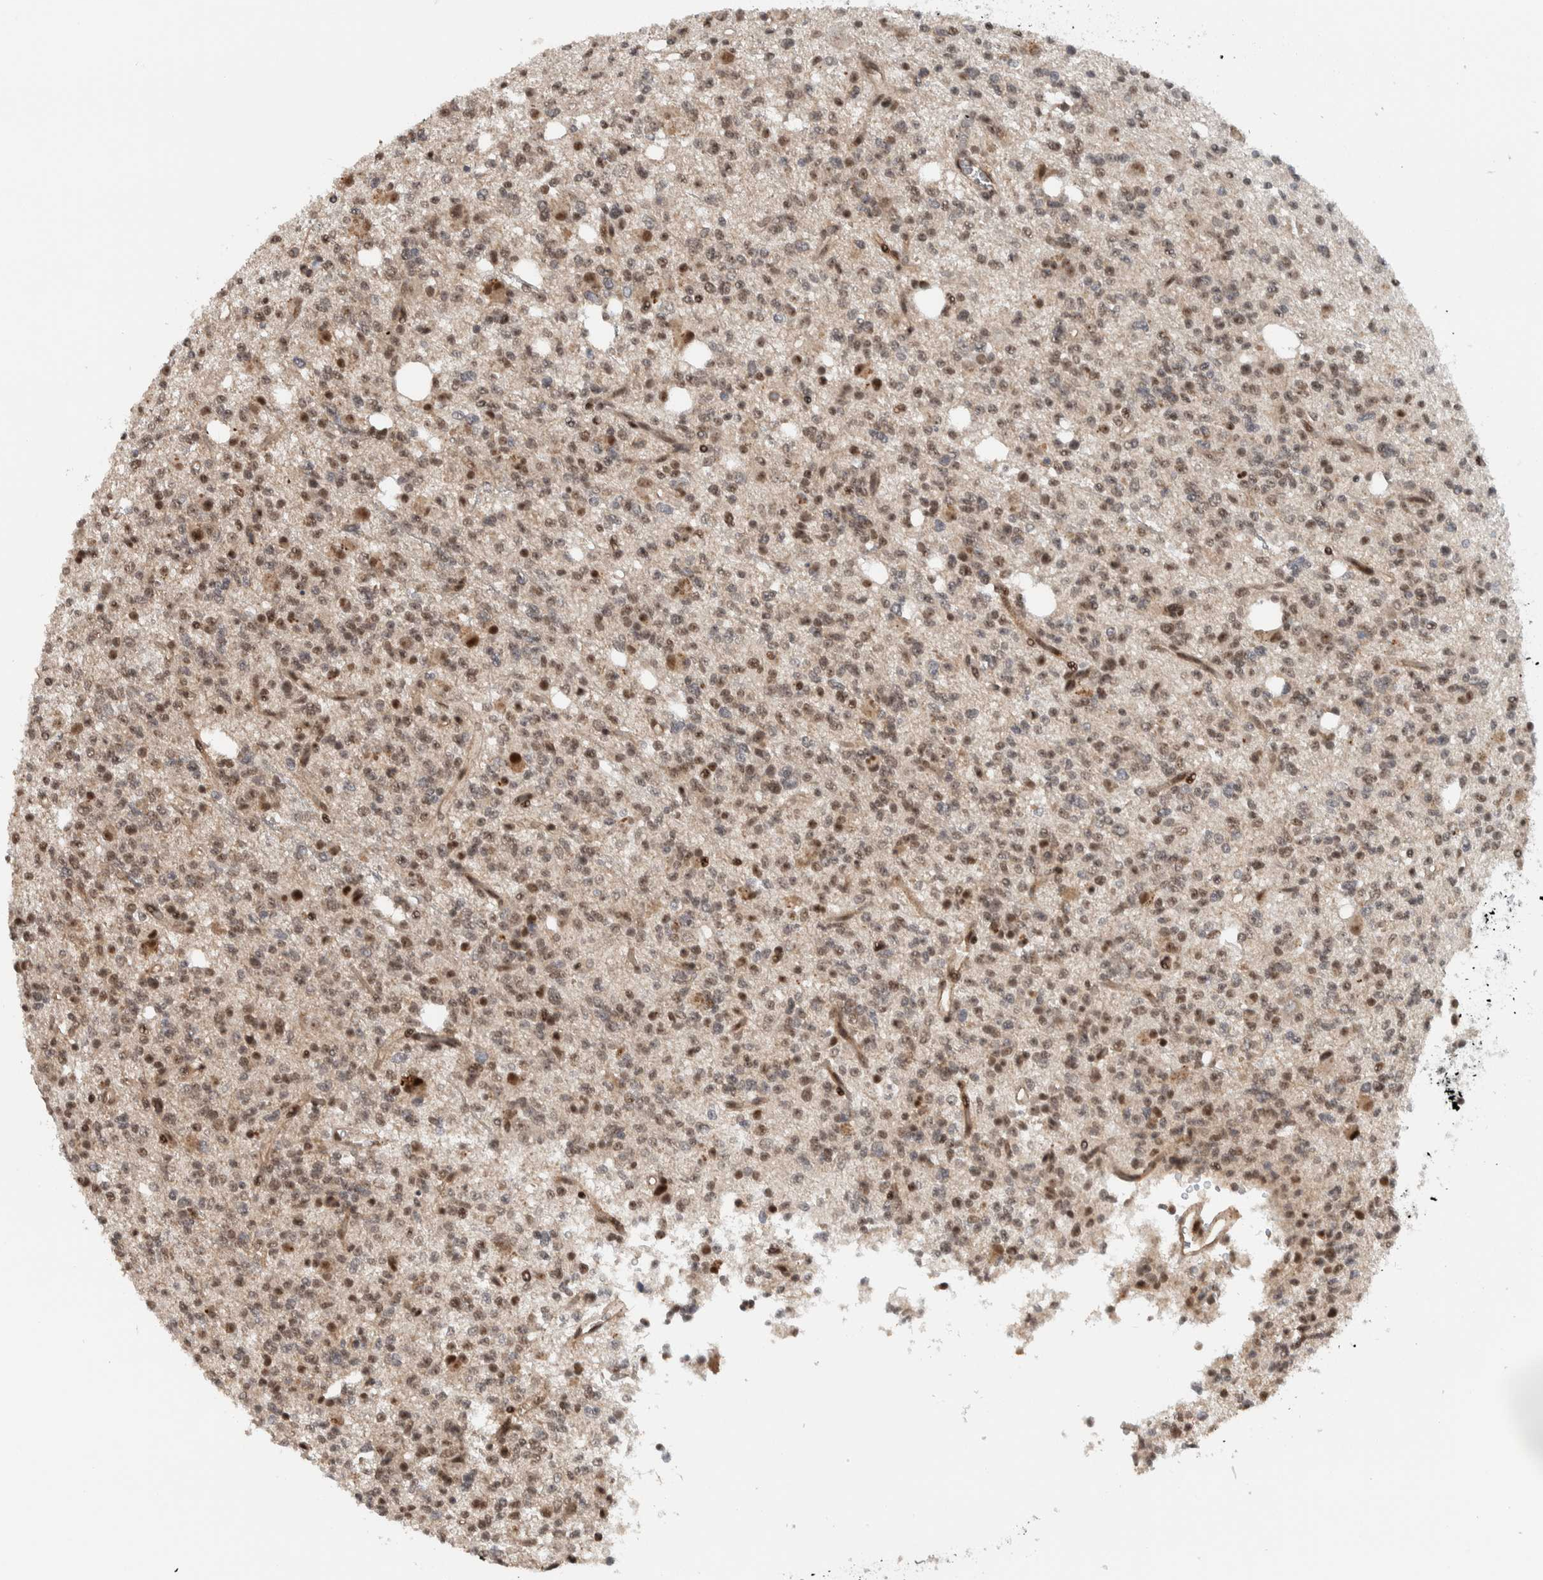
{"staining": {"intensity": "moderate", "quantity": ">75%", "location": "nuclear"}, "tissue": "glioma", "cell_type": "Tumor cells", "image_type": "cancer", "snomed": [{"axis": "morphology", "description": "Glioma, malignant, High grade"}, {"axis": "topography", "description": "Brain"}], "caption": "Malignant glioma (high-grade) was stained to show a protein in brown. There is medium levels of moderate nuclear expression in about >75% of tumor cells.", "gene": "ZFP91", "patient": {"sex": "female", "age": 62}}